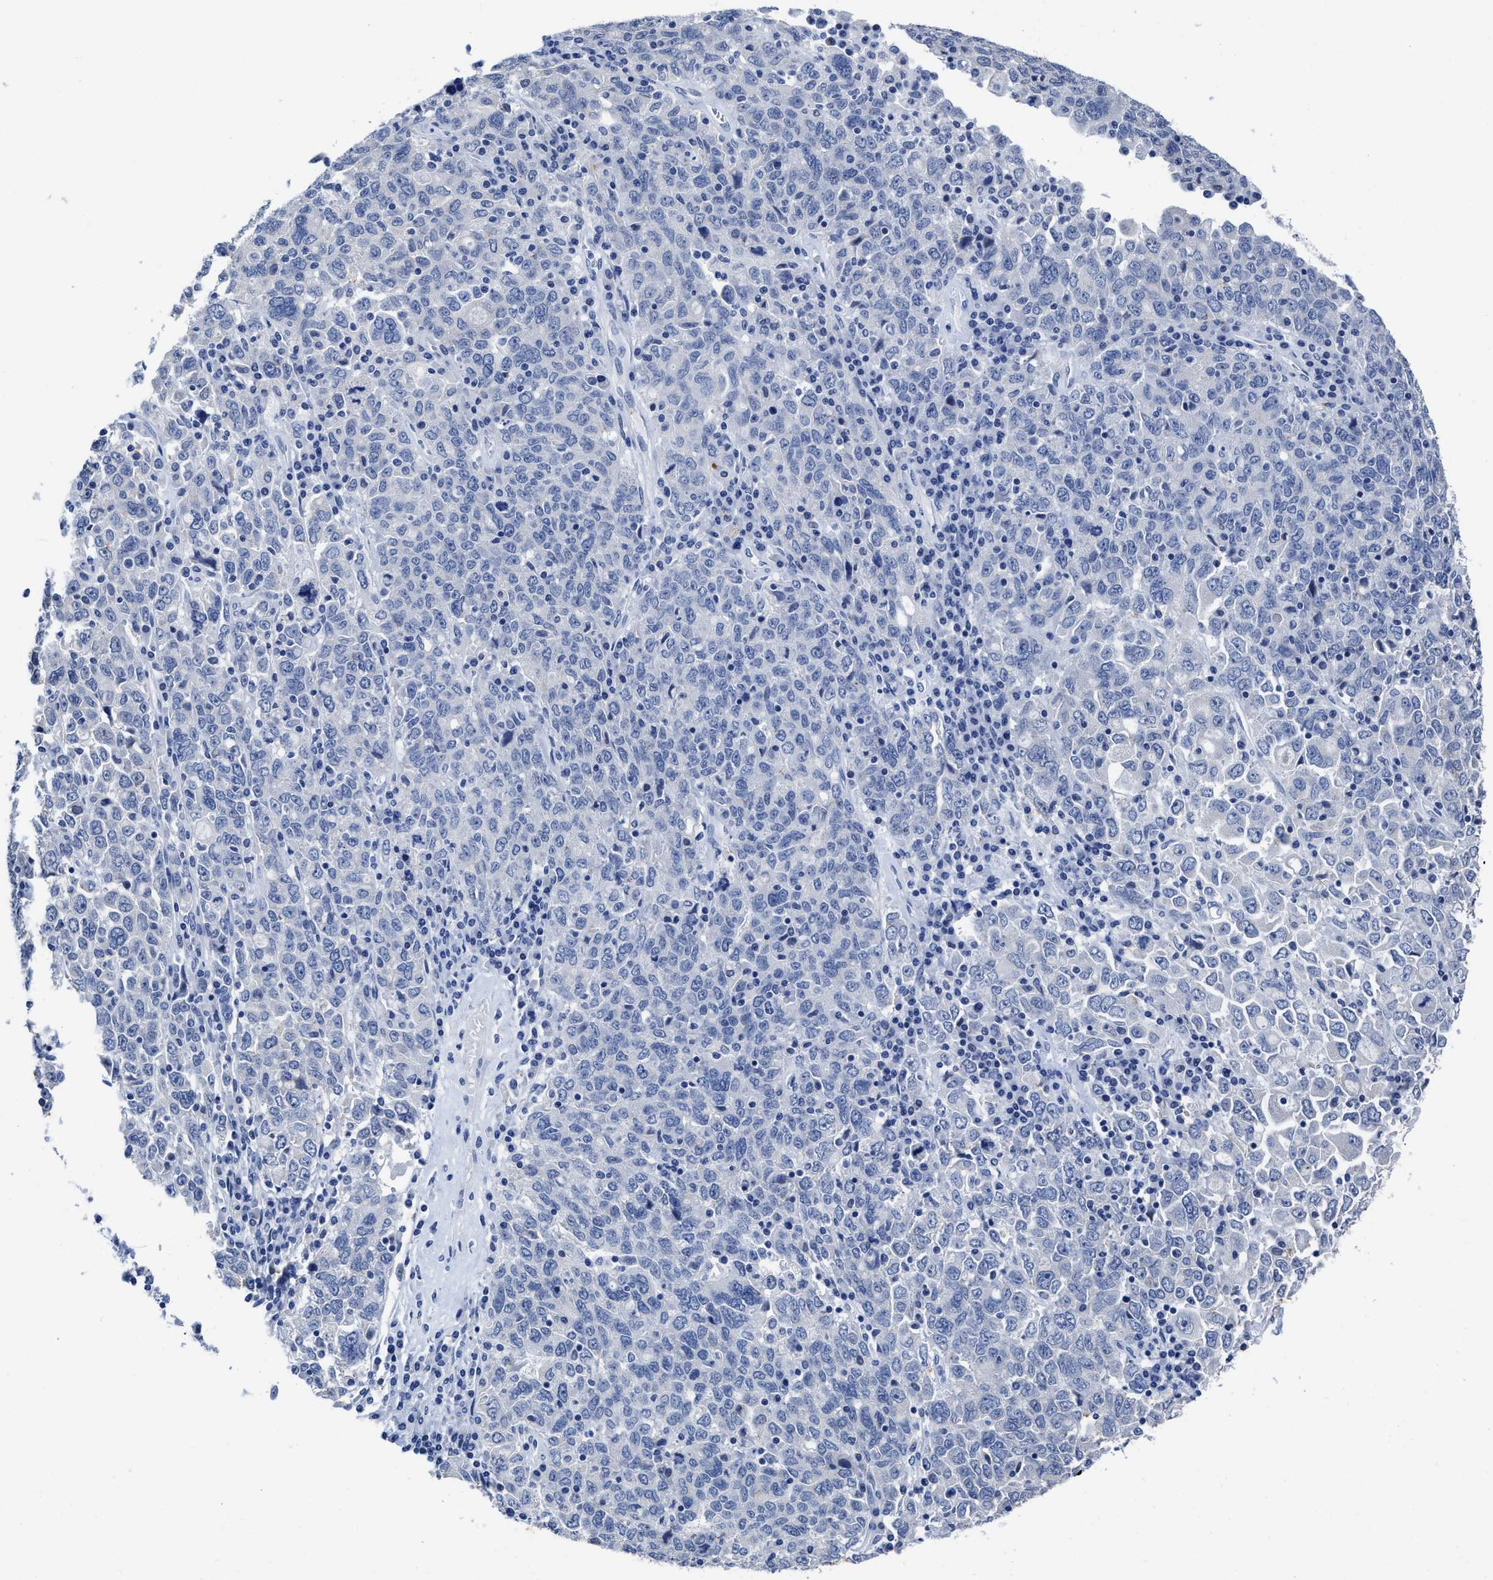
{"staining": {"intensity": "negative", "quantity": "none", "location": "none"}, "tissue": "ovarian cancer", "cell_type": "Tumor cells", "image_type": "cancer", "snomed": [{"axis": "morphology", "description": "Carcinoma, endometroid"}, {"axis": "topography", "description": "Ovary"}], "caption": "DAB (3,3'-diaminobenzidine) immunohistochemical staining of endometroid carcinoma (ovarian) displays no significant expression in tumor cells.", "gene": "HOOK1", "patient": {"sex": "female", "age": 62}}